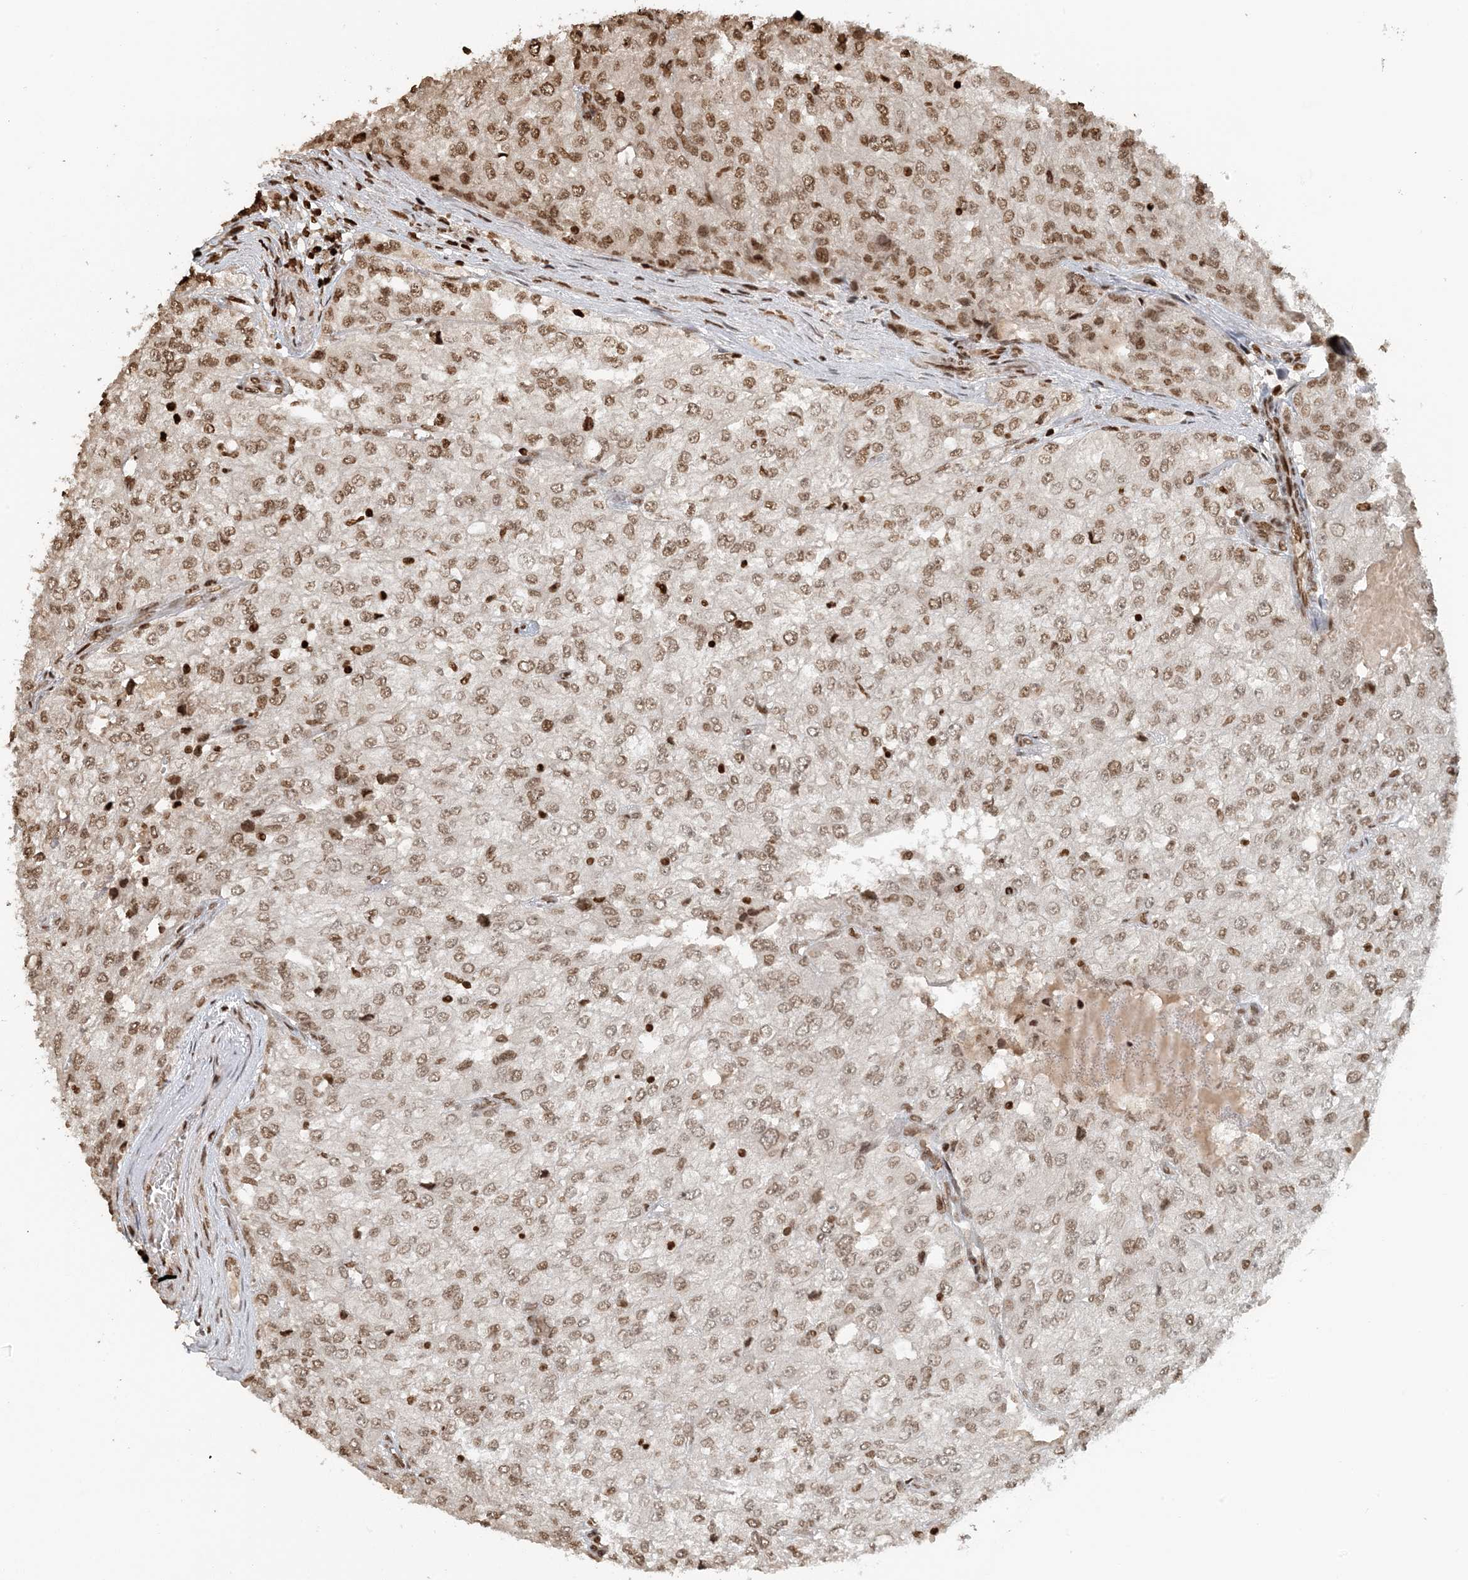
{"staining": {"intensity": "moderate", "quantity": ">75%", "location": "nuclear"}, "tissue": "renal cancer", "cell_type": "Tumor cells", "image_type": "cancer", "snomed": [{"axis": "morphology", "description": "Adenocarcinoma, NOS"}, {"axis": "topography", "description": "Kidney"}], "caption": "An immunohistochemistry photomicrograph of neoplastic tissue is shown. Protein staining in brown labels moderate nuclear positivity in adenocarcinoma (renal) within tumor cells.", "gene": "H3-3B", "patient": {"sex": "female", "age": 54}}